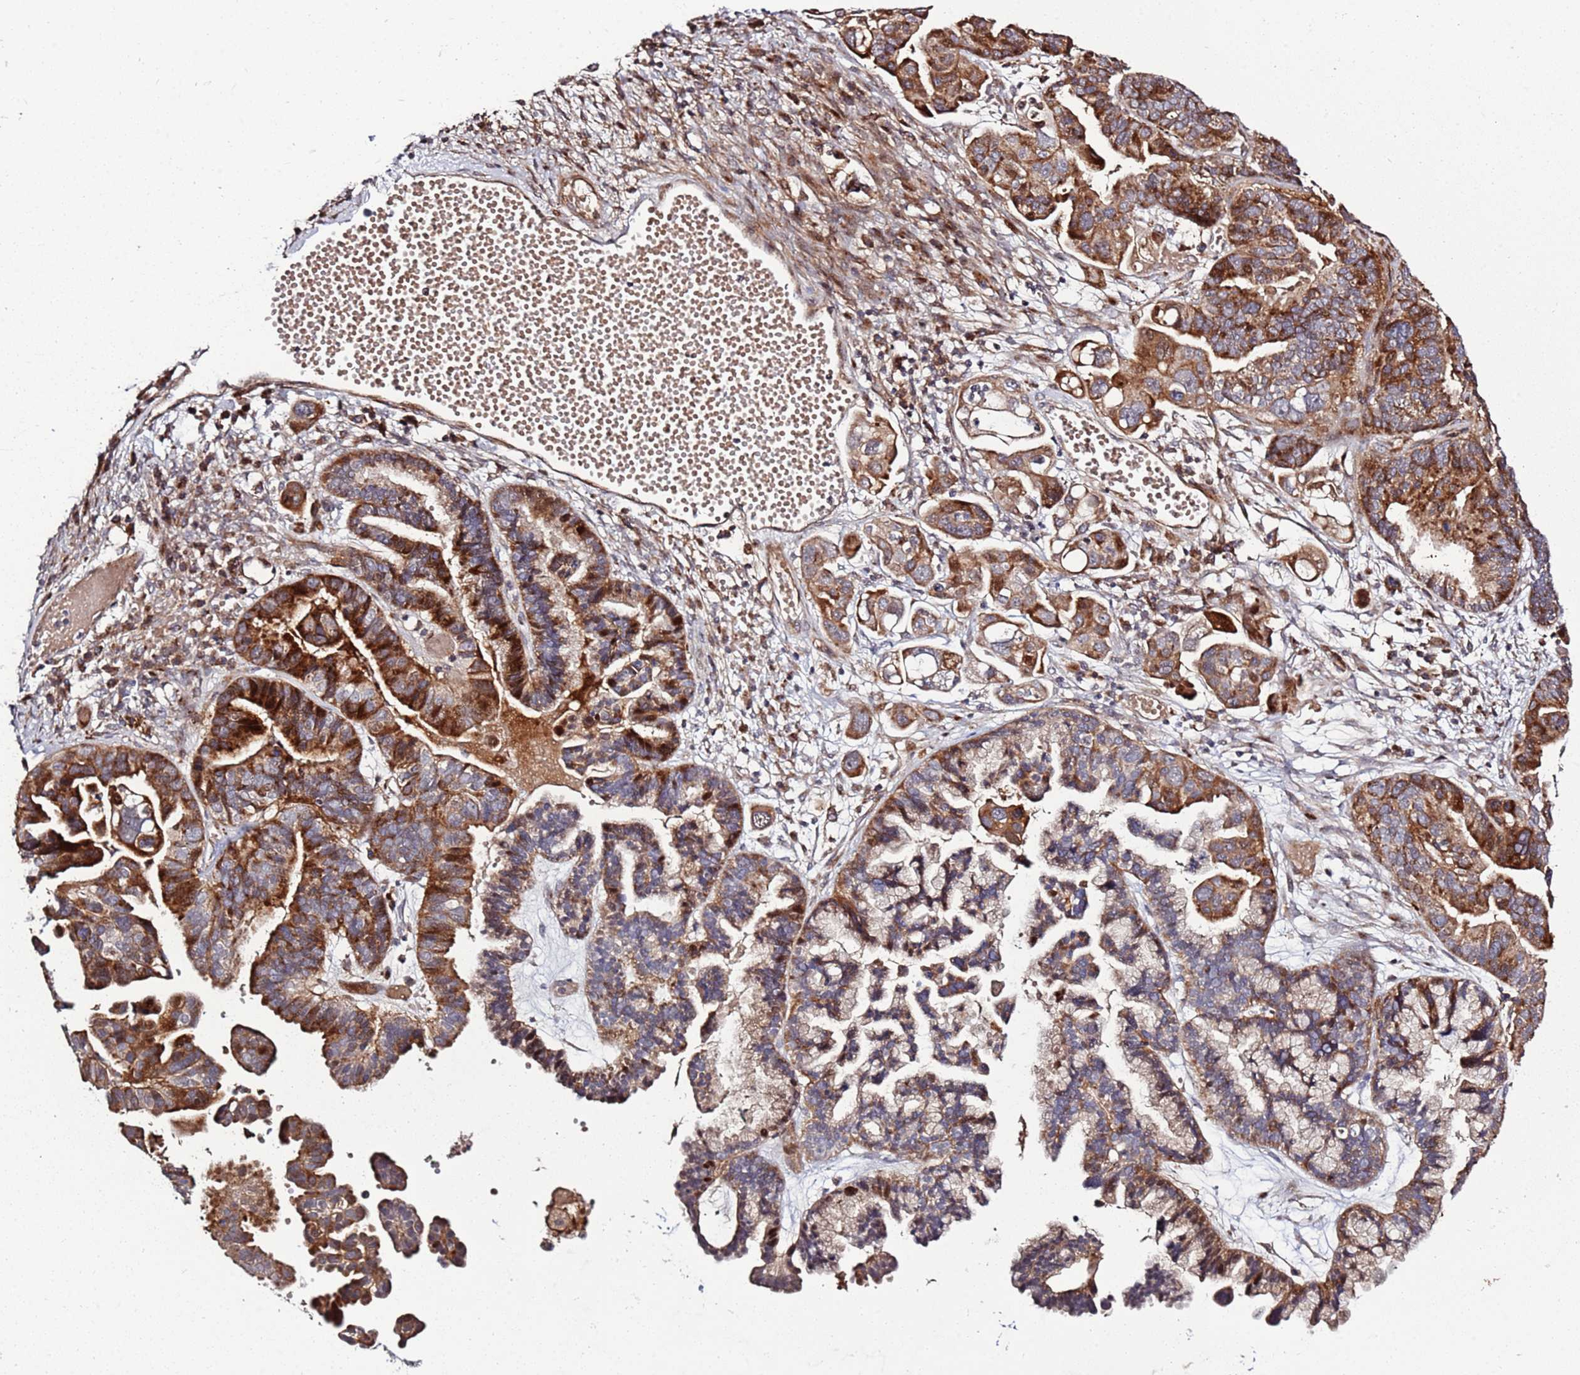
{"staining": {"intensity": "strong", "quantity": ">75%", "location": "cytoplasmic/membranous"}, "tissue": "ovarian cancer", "cell_type": "Tumor cells", "image_type": "cancer", "snomed": [{"axis": "morphology", "description": "Cystadenocarcinoma, serous, NOS"}, {"axis": "topography", "description": "Ovary"}], "caption": "Immunohistochemistry (IHC) staining of ovarian serous cystadenocarcinoma, which demonstrates high levels of strong cytoplasmic/membranous positivity in approximately >75% of tumor cells indicating strong cytoplasmic/membranous protein staining. The staining was performed using DAB (3,3'-diaminobenzidine) (brown) for protein detection and nuclei were counterstained in hematoxylin (blue).", "gene": "RHBDL1", "patient": {"sex": "female", "age": 56}}